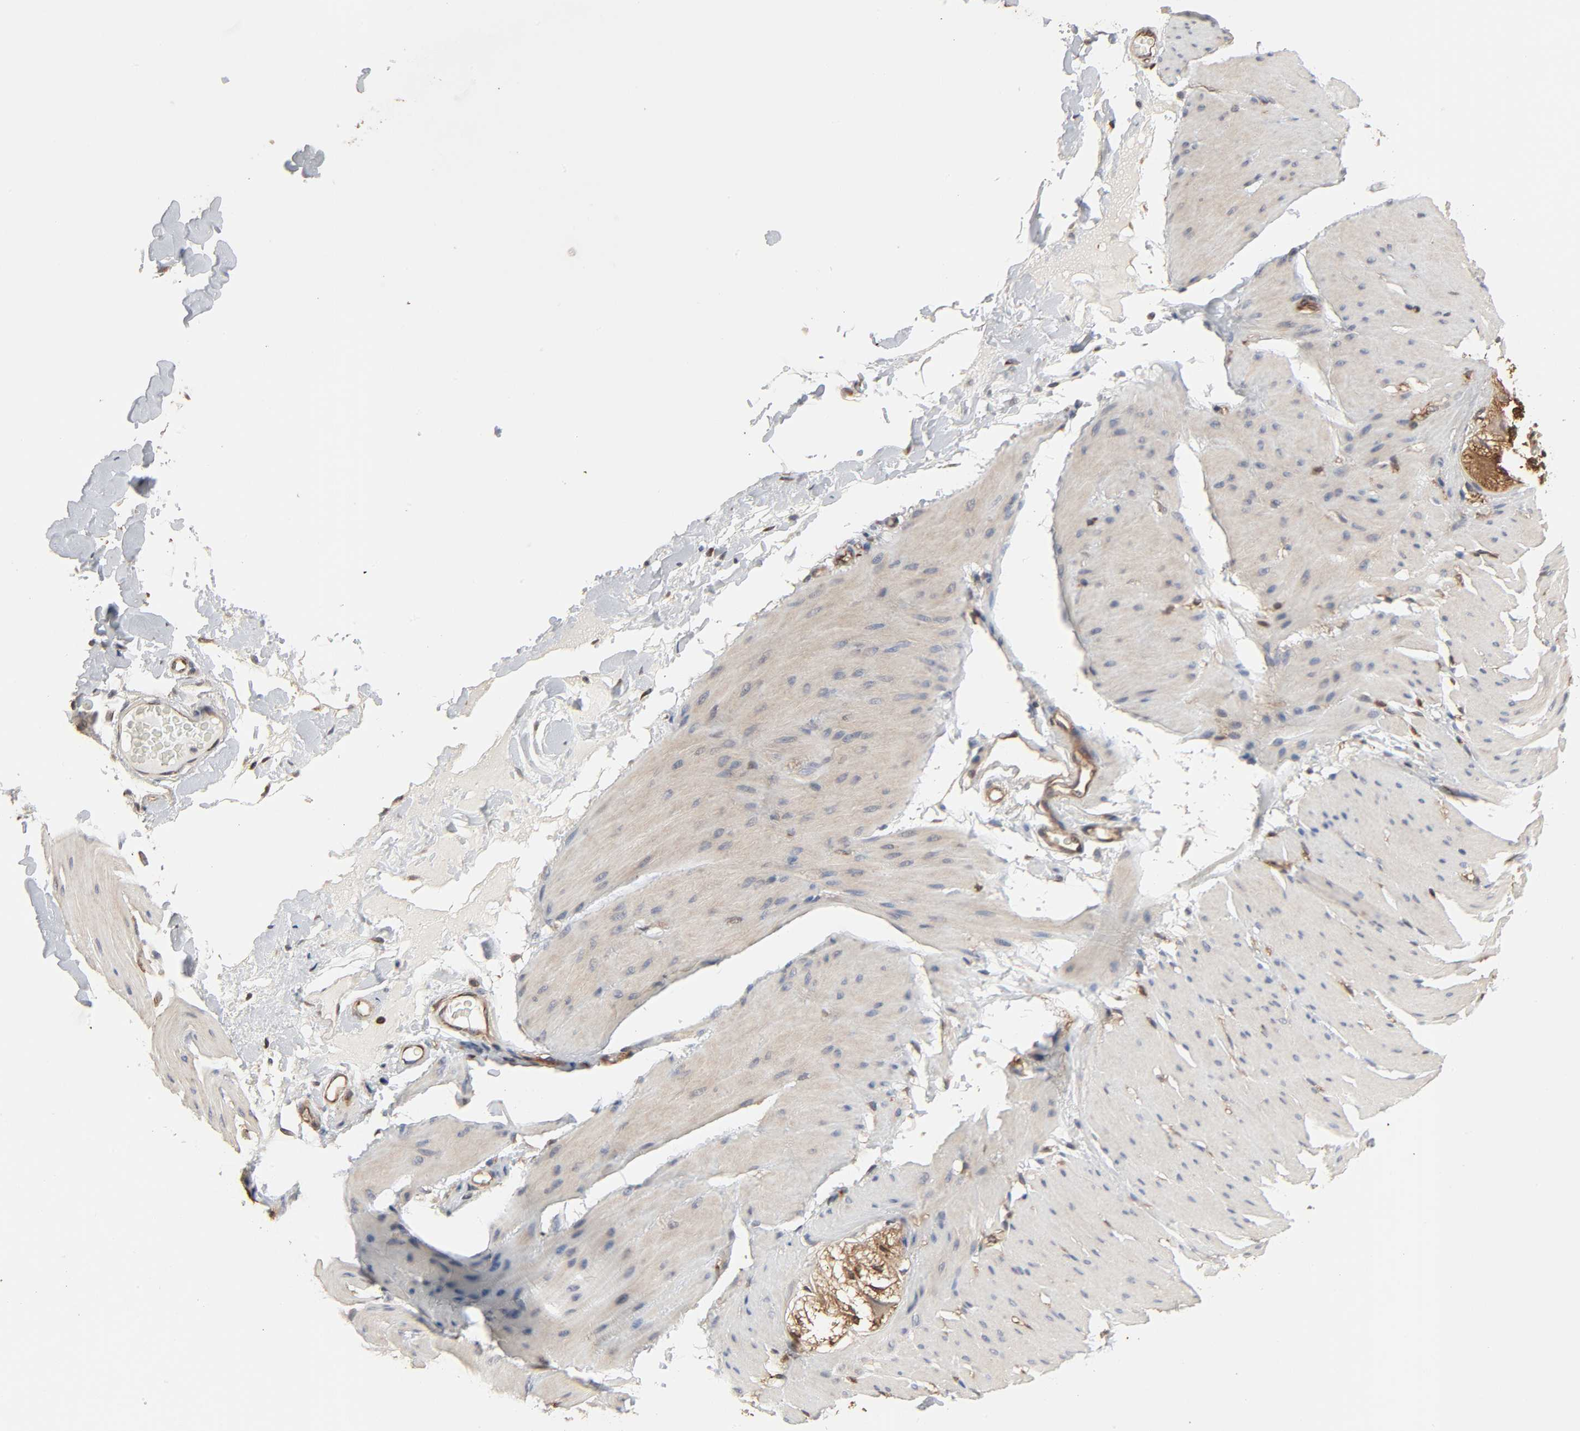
{"staining": {"intensity": "negative", "quantity": "none", "location": "none"}, "tissue": "smooth muscle", "cell_type": "Smooth muscle cells", "image_type": "normal", "snomed": [{"axis": "morphology", "description": "Normal tissue, NOS"}, {"axis": "topography", "description": "Smooth muscle"}, {"axis": "topography", "description": "Colon"}], "caption": "Smooth muscle was stained to show a protein in brown. There is no significant positivity in smooth muscle cells. (DAB (3,3'-diaminobenzidine) immunohistochemistry (IHC) with hematoxylin counter stain).", "gene": "NDRG2", "patient": {"sex": "male", "age": 67}}